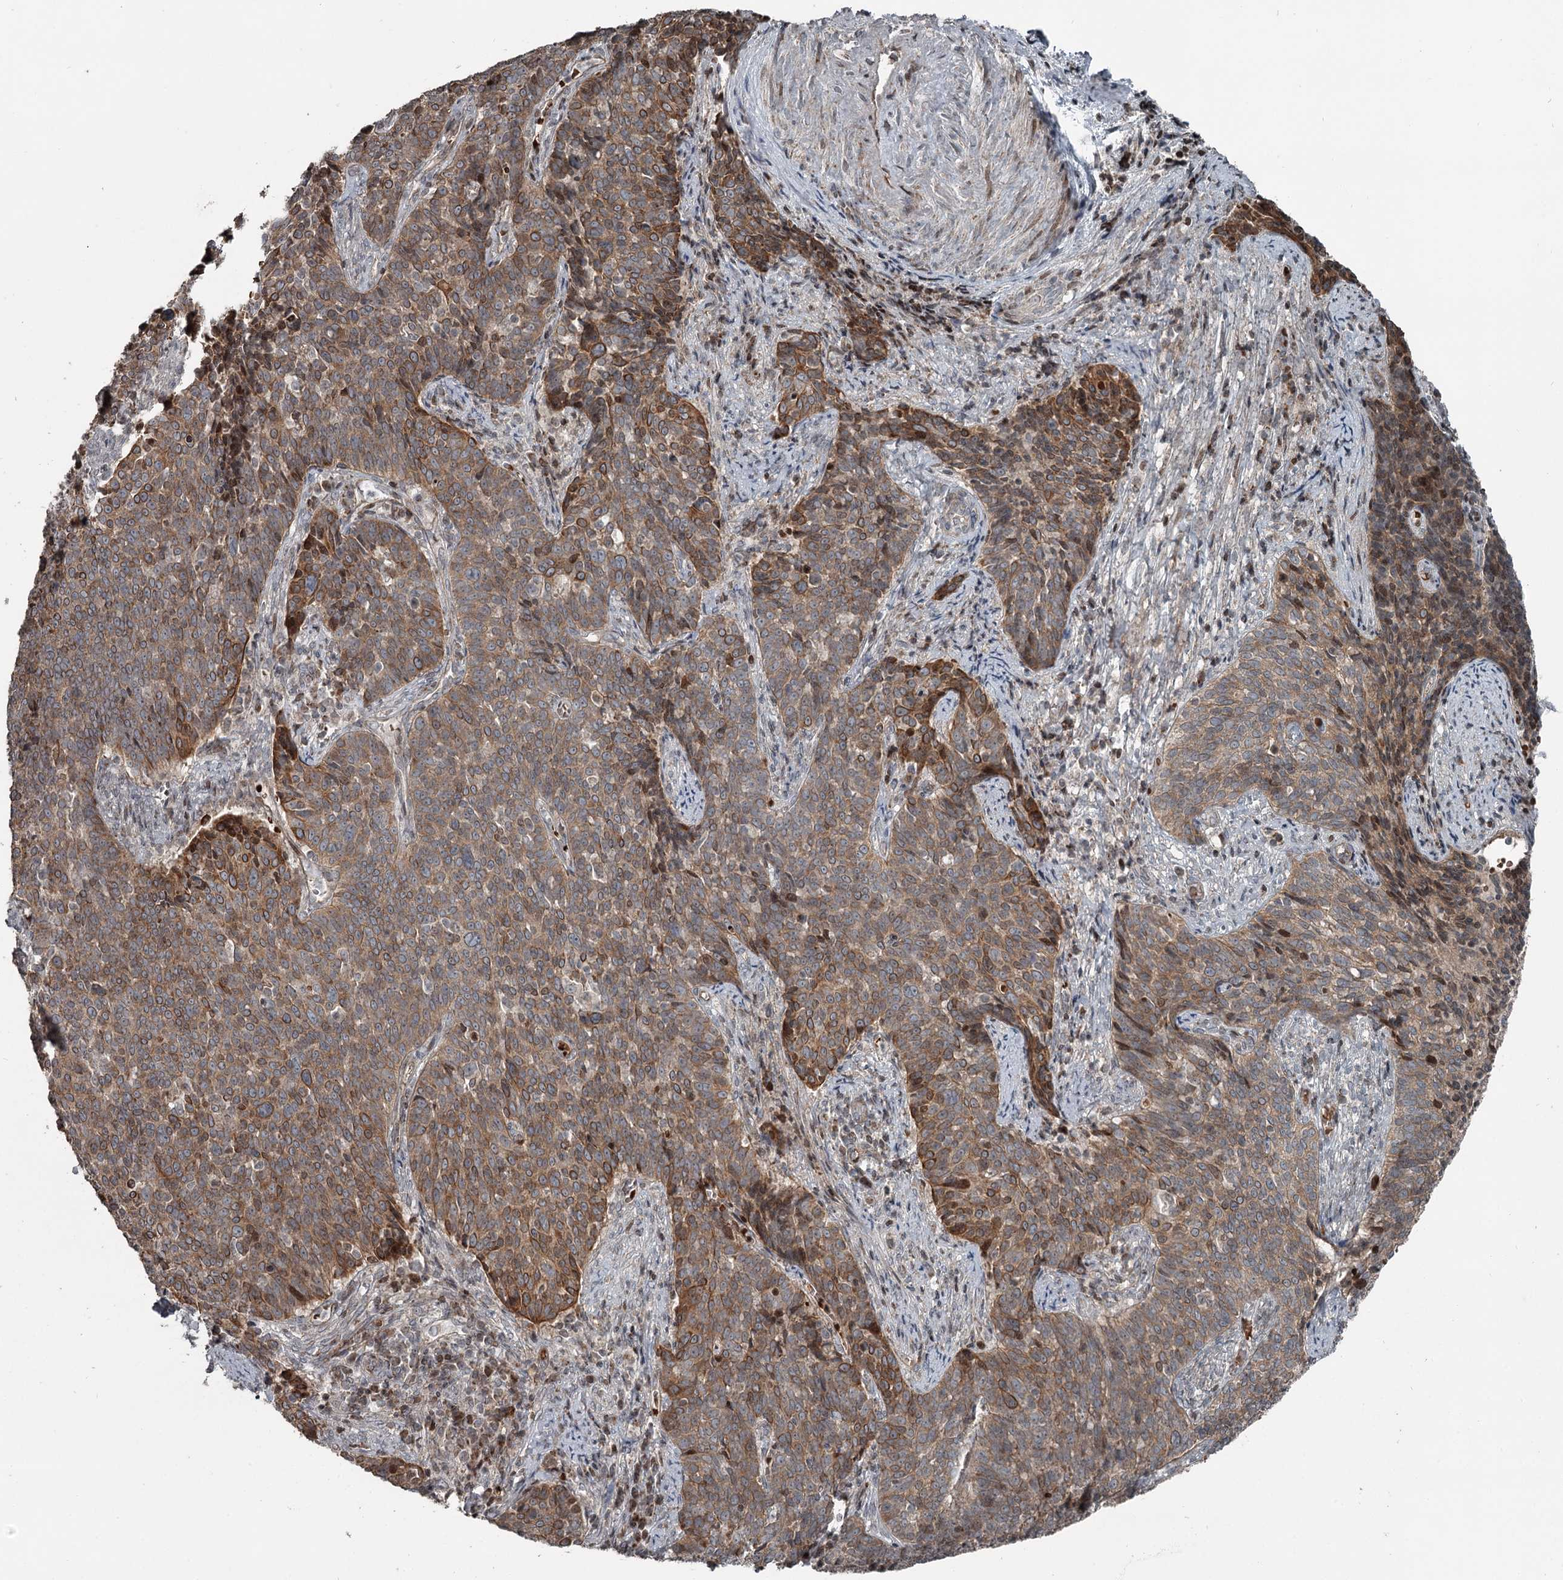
{"staining": {"intensity": "moderate", "quantity": ">75%", "location": "cytoplasmic/membranous"}, "tissue": "cervical cancer", "cell_type": "Tumor cells", "image_type": "cancer", "snomed": [{"axis": "morphology", "description": "Squamous cell carcinoma, NOS"}, {"axis": "topography", "description": "Cervix"}], "caption": "This photomicrograph shows IHC staining of human cervical squamous cell carcinoma, with medium moderate cytoplasmic/membranous staining in approximately >75% of tumor cells.", "gene": "RASSF8", "patient": {"sex": "female", "age": 39}}